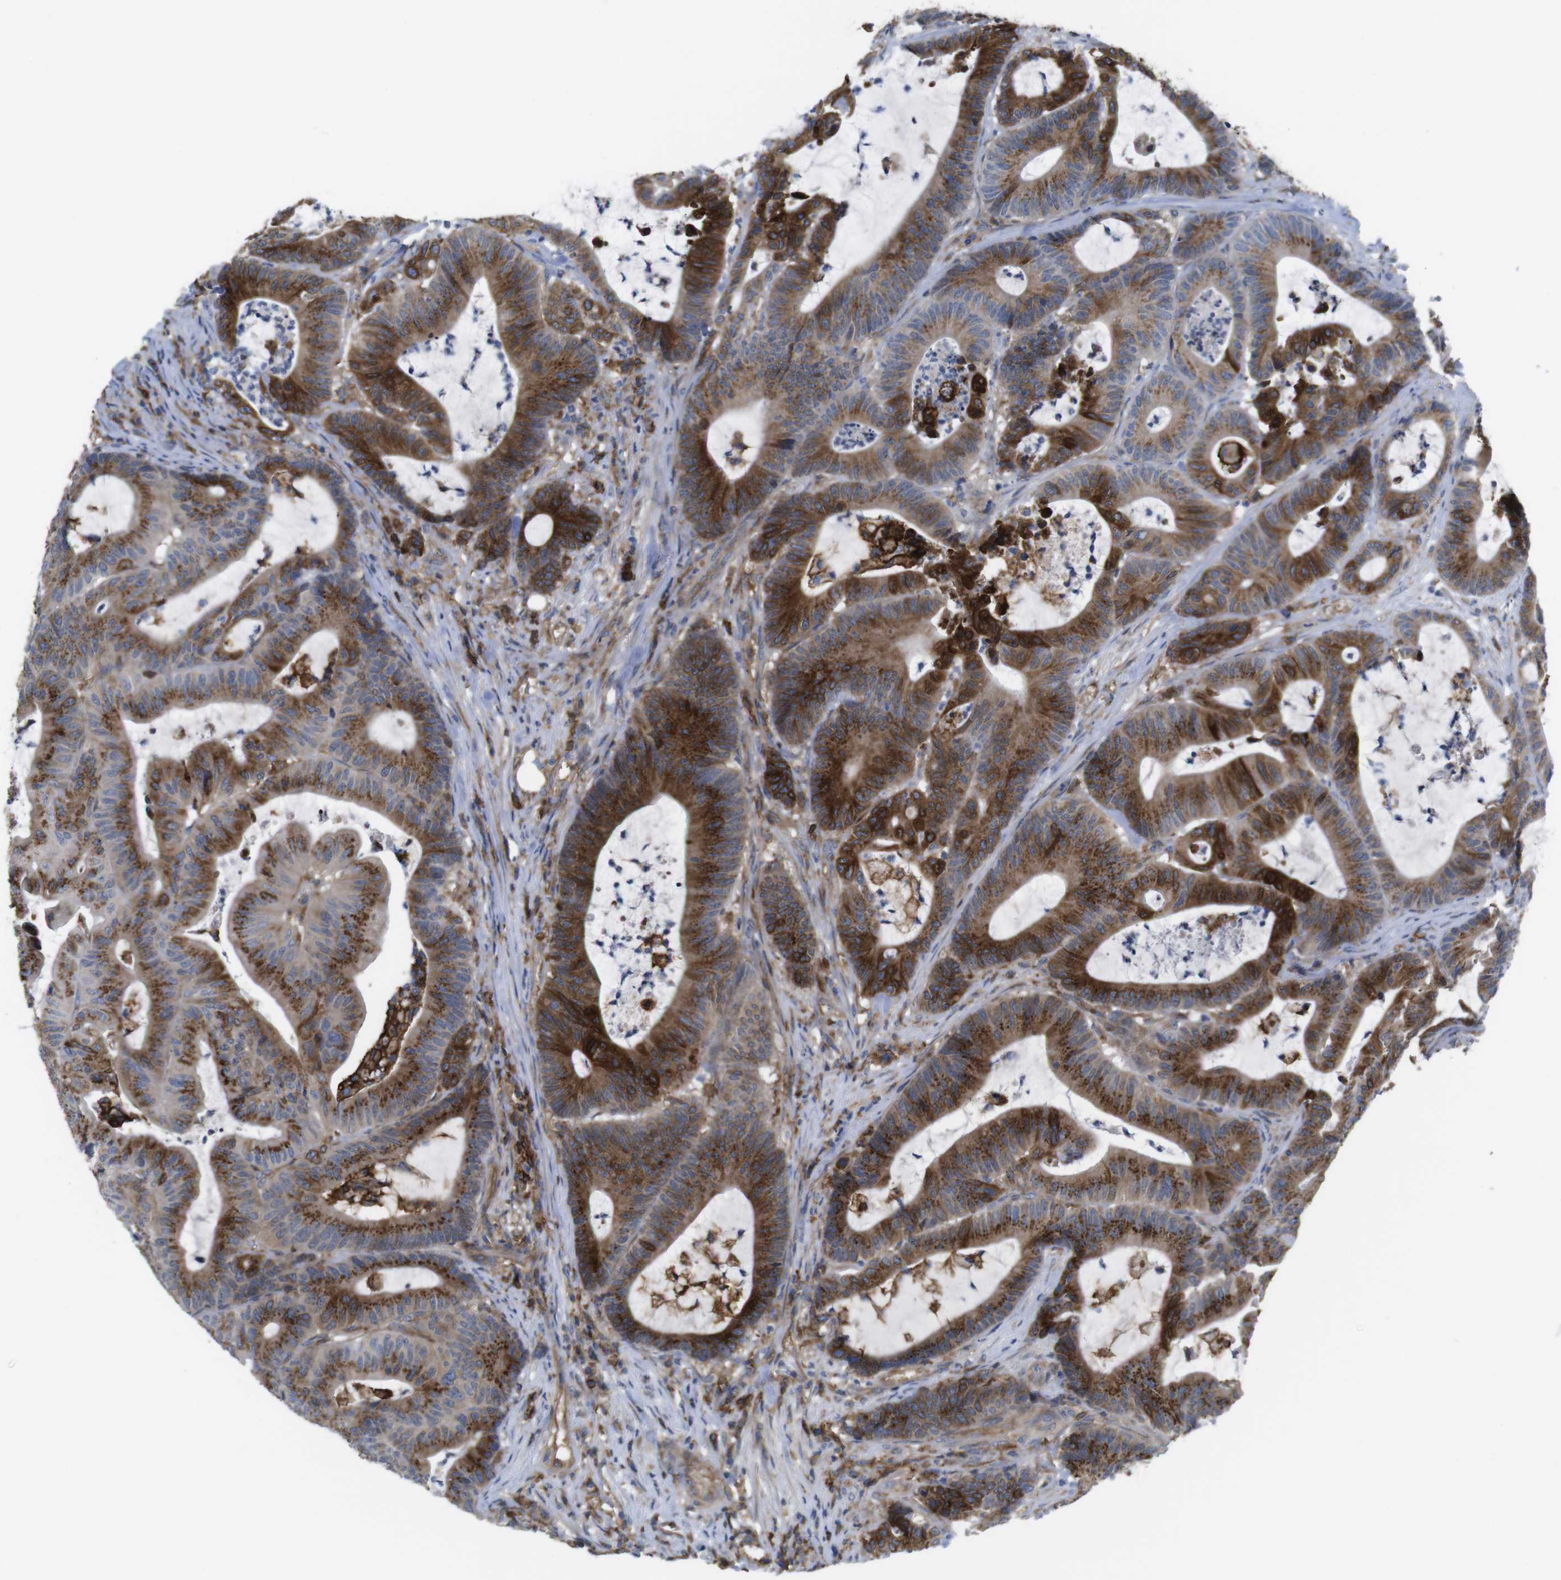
{"staining": {"intensity": "strong", "quantity": ">75%", "location": "cytoplasmic/membranous"}, "tissue": "colorectal cancer", "cell_type": "Tumor cells", "image_type": "cancer", "snomed": [{"axis": "morphology", "description": "Adenocarcinoma, NOS"}, {"axis": "topography", "description": "Colon"}], "caption": "DAB (3,3'-diaminobenzidine) immunohistochemical staining of human colorectal cancer (adenocarcinoma) reveals strong cytoplasmic/membranous protein expression in about >75% of tumor cells.", "gene": "CCR6", "patient": {"sex": "female", "age": 84}}